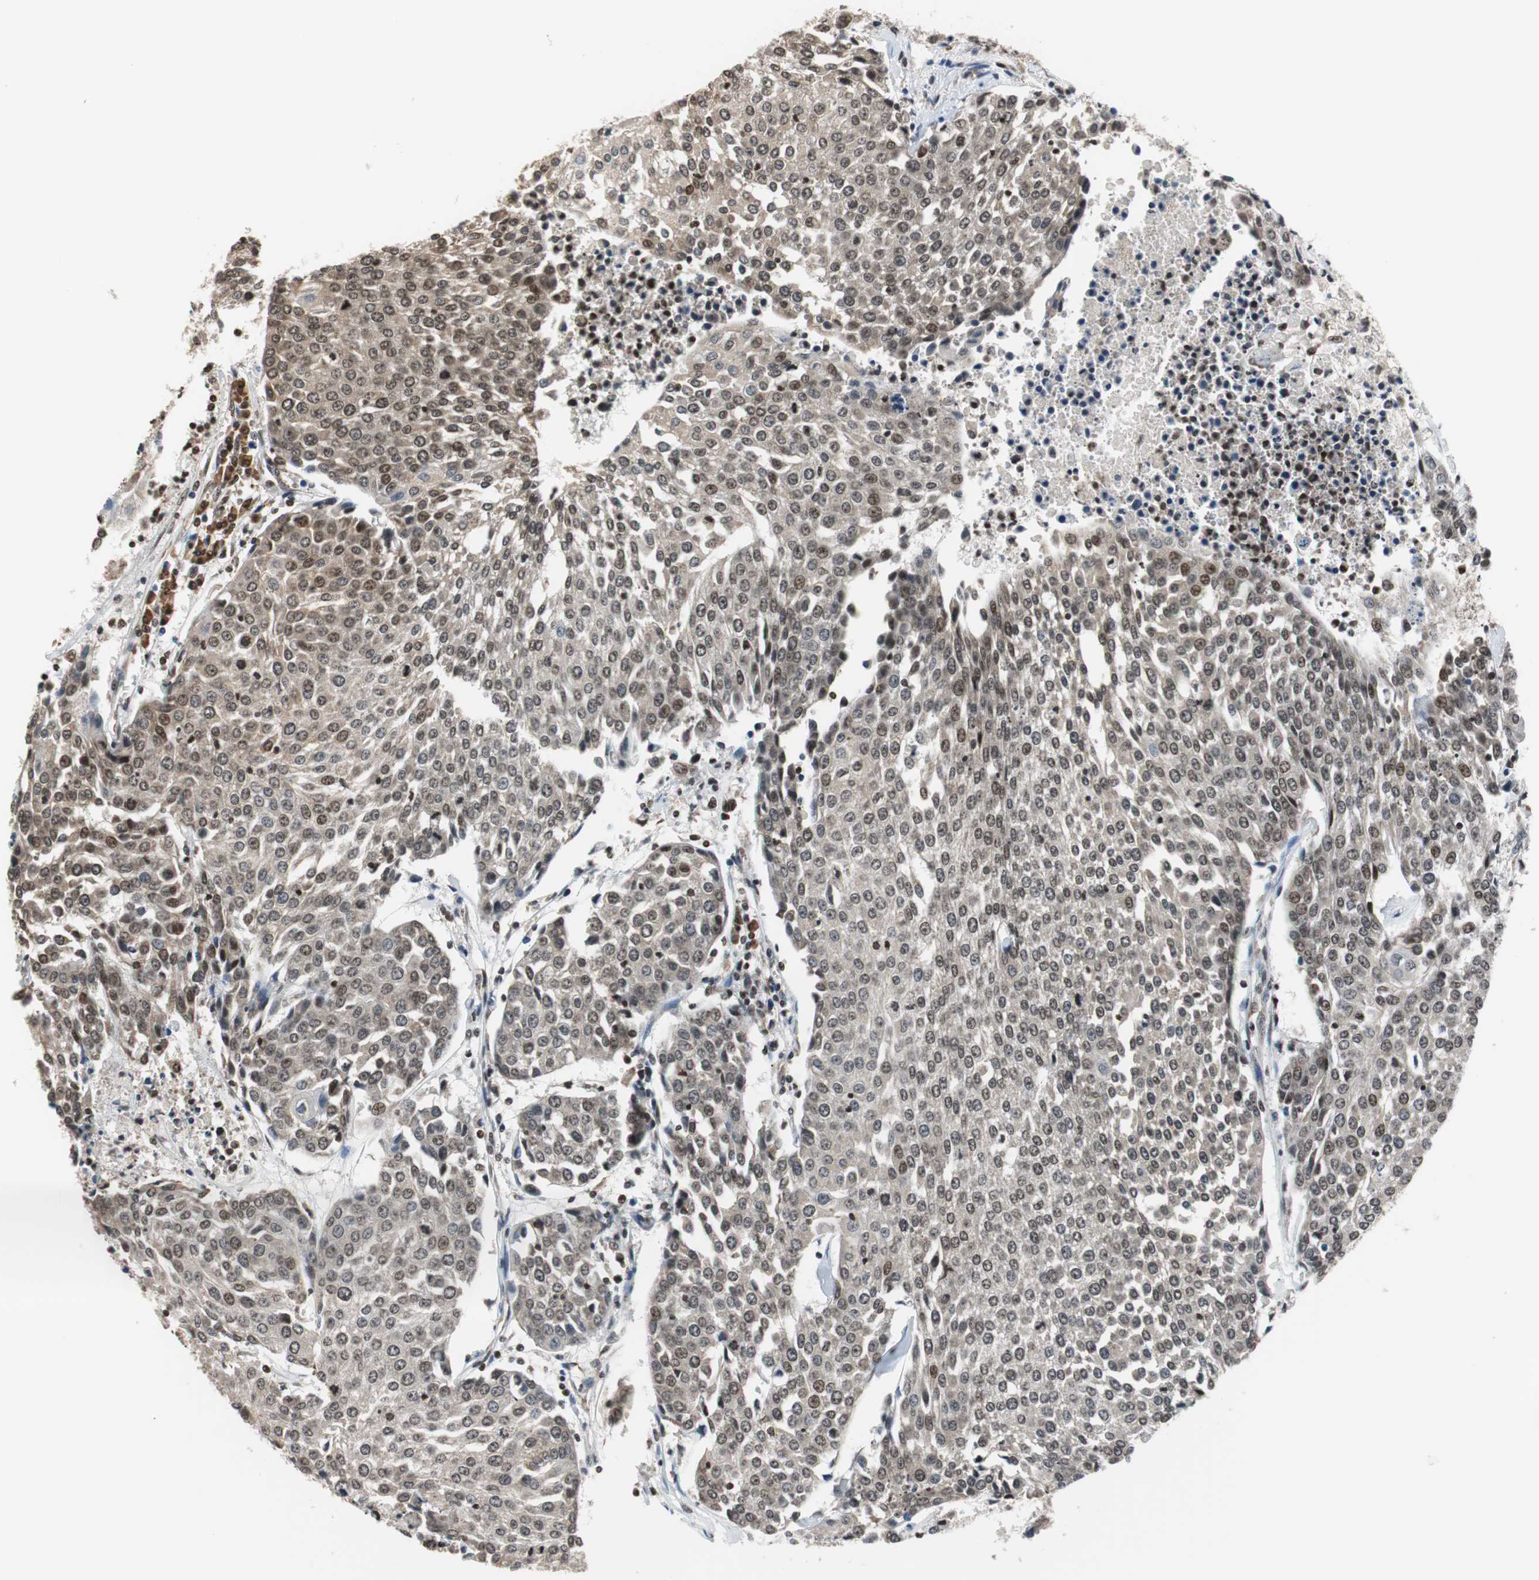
{"staining": {"intensity": "moderate", "quantity": ">75%", "location": "nuclear"}, "tissue": "urothelial cancer", "cell_type": "Tumor cells", "image_type": "cancer", "snomed": [{"axis": "morphology", "description": "Urothelial carcinoma, High grade"}, {"axis": "topography", "description": "Urinary bladder"}], "caption": "A histopathology image showing moderate nuclear staining in approximately >75% of tumor cells in high-grade urothelial carcinoma, as visualized by brown immunohistochemical staining.", "gene": "REST", "patient": {"sex": "female", "age": 85}}